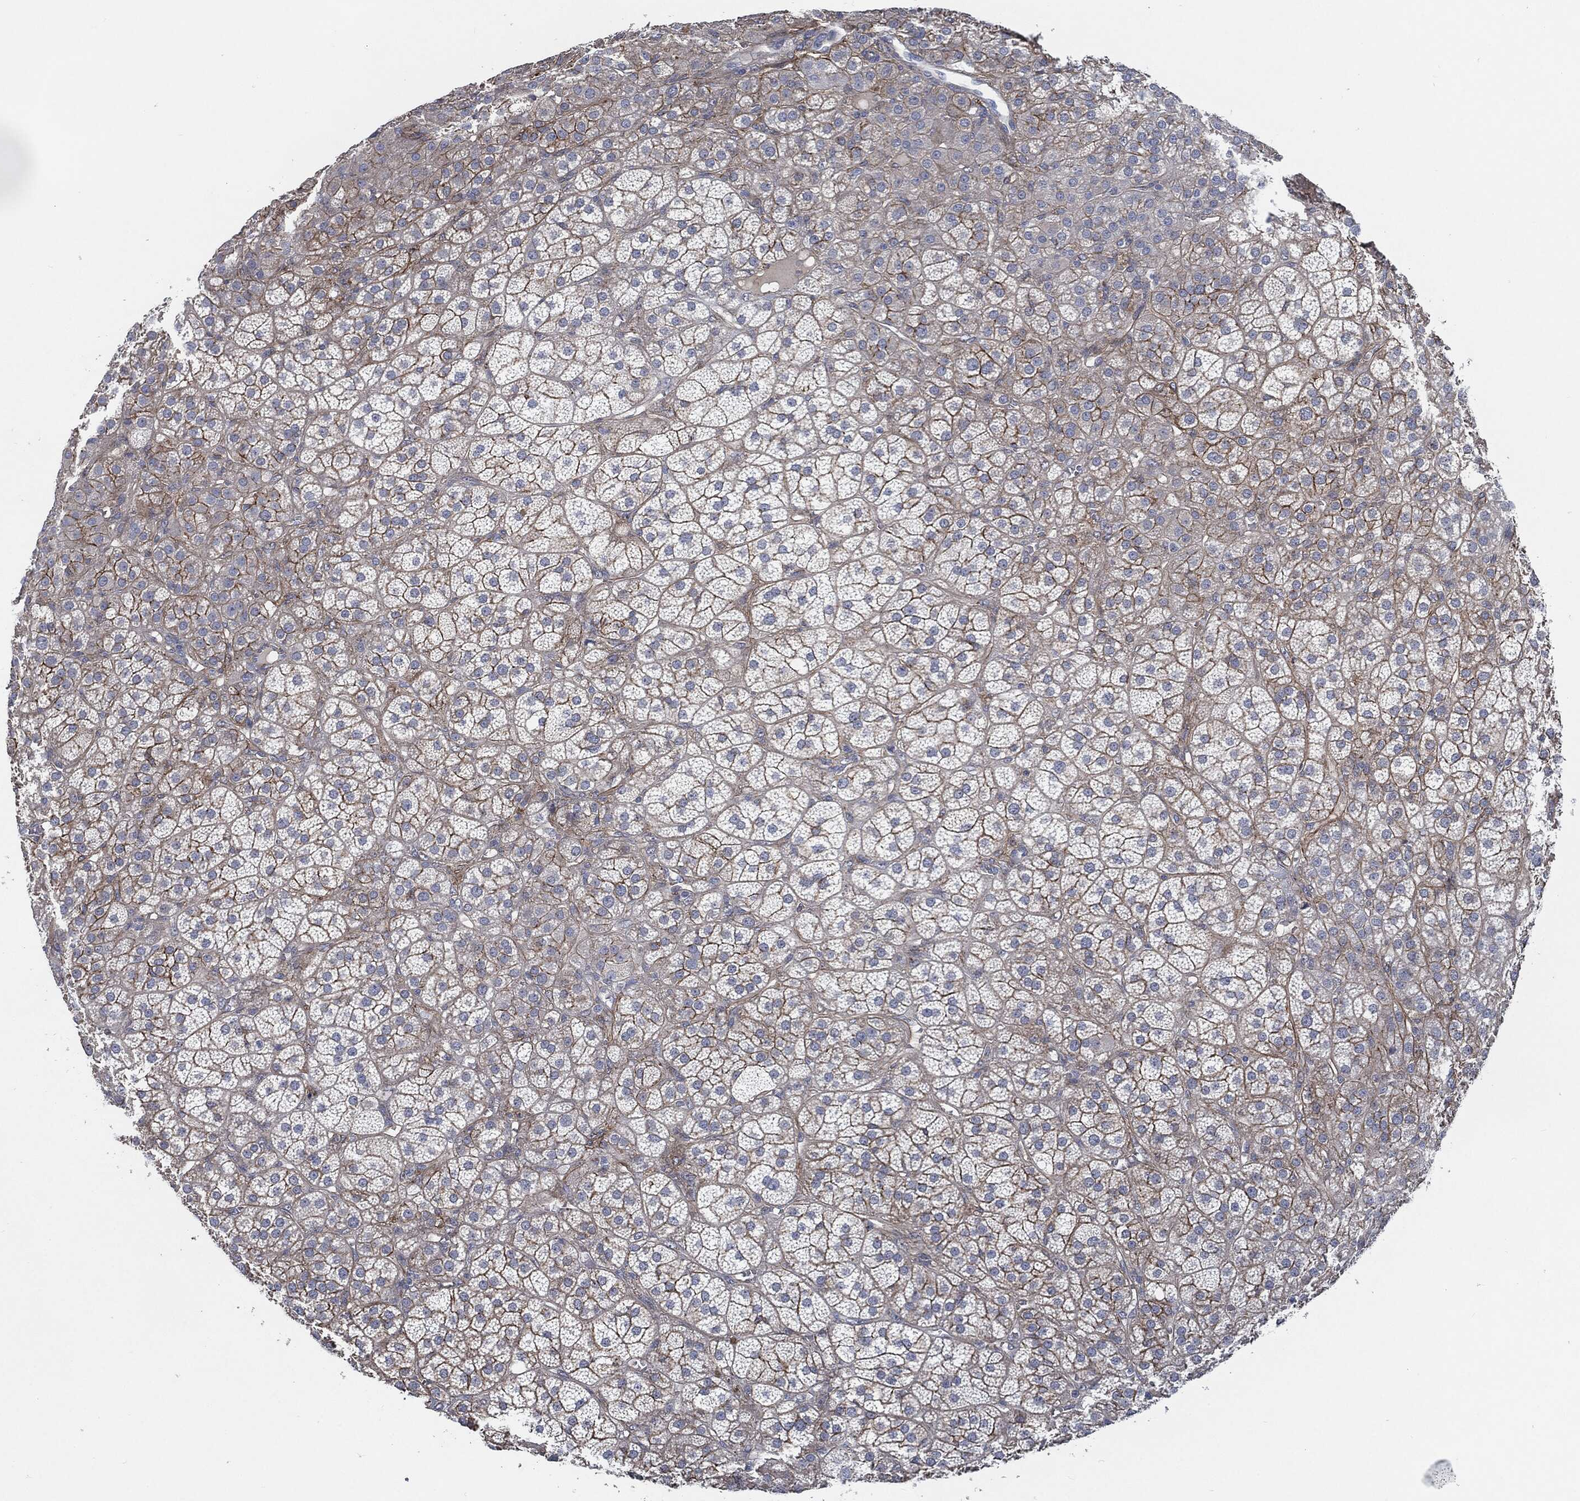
{"staining": {"intensity": "moderate", "quantity": "<25%", "location": "cytoplasmic/membranous"}, "tissue": "adrenal gland", "cell_type": "Glandular cells", "image_type": "normal", "snomed": [{"axis": "morphology", "description": "Normal tissue, NOS"}, {"axis": "topography", "description": "Adrenal gland"}], "caption": "This image exhibits immunohistochemistry (IHC) staining of benign adrenal gland, with low moderate cytoplasmic/membranous expression in approximately <25% of glandular cells.", "gene": "SVIL", "patient": {"sex": "female", "age": 60}}